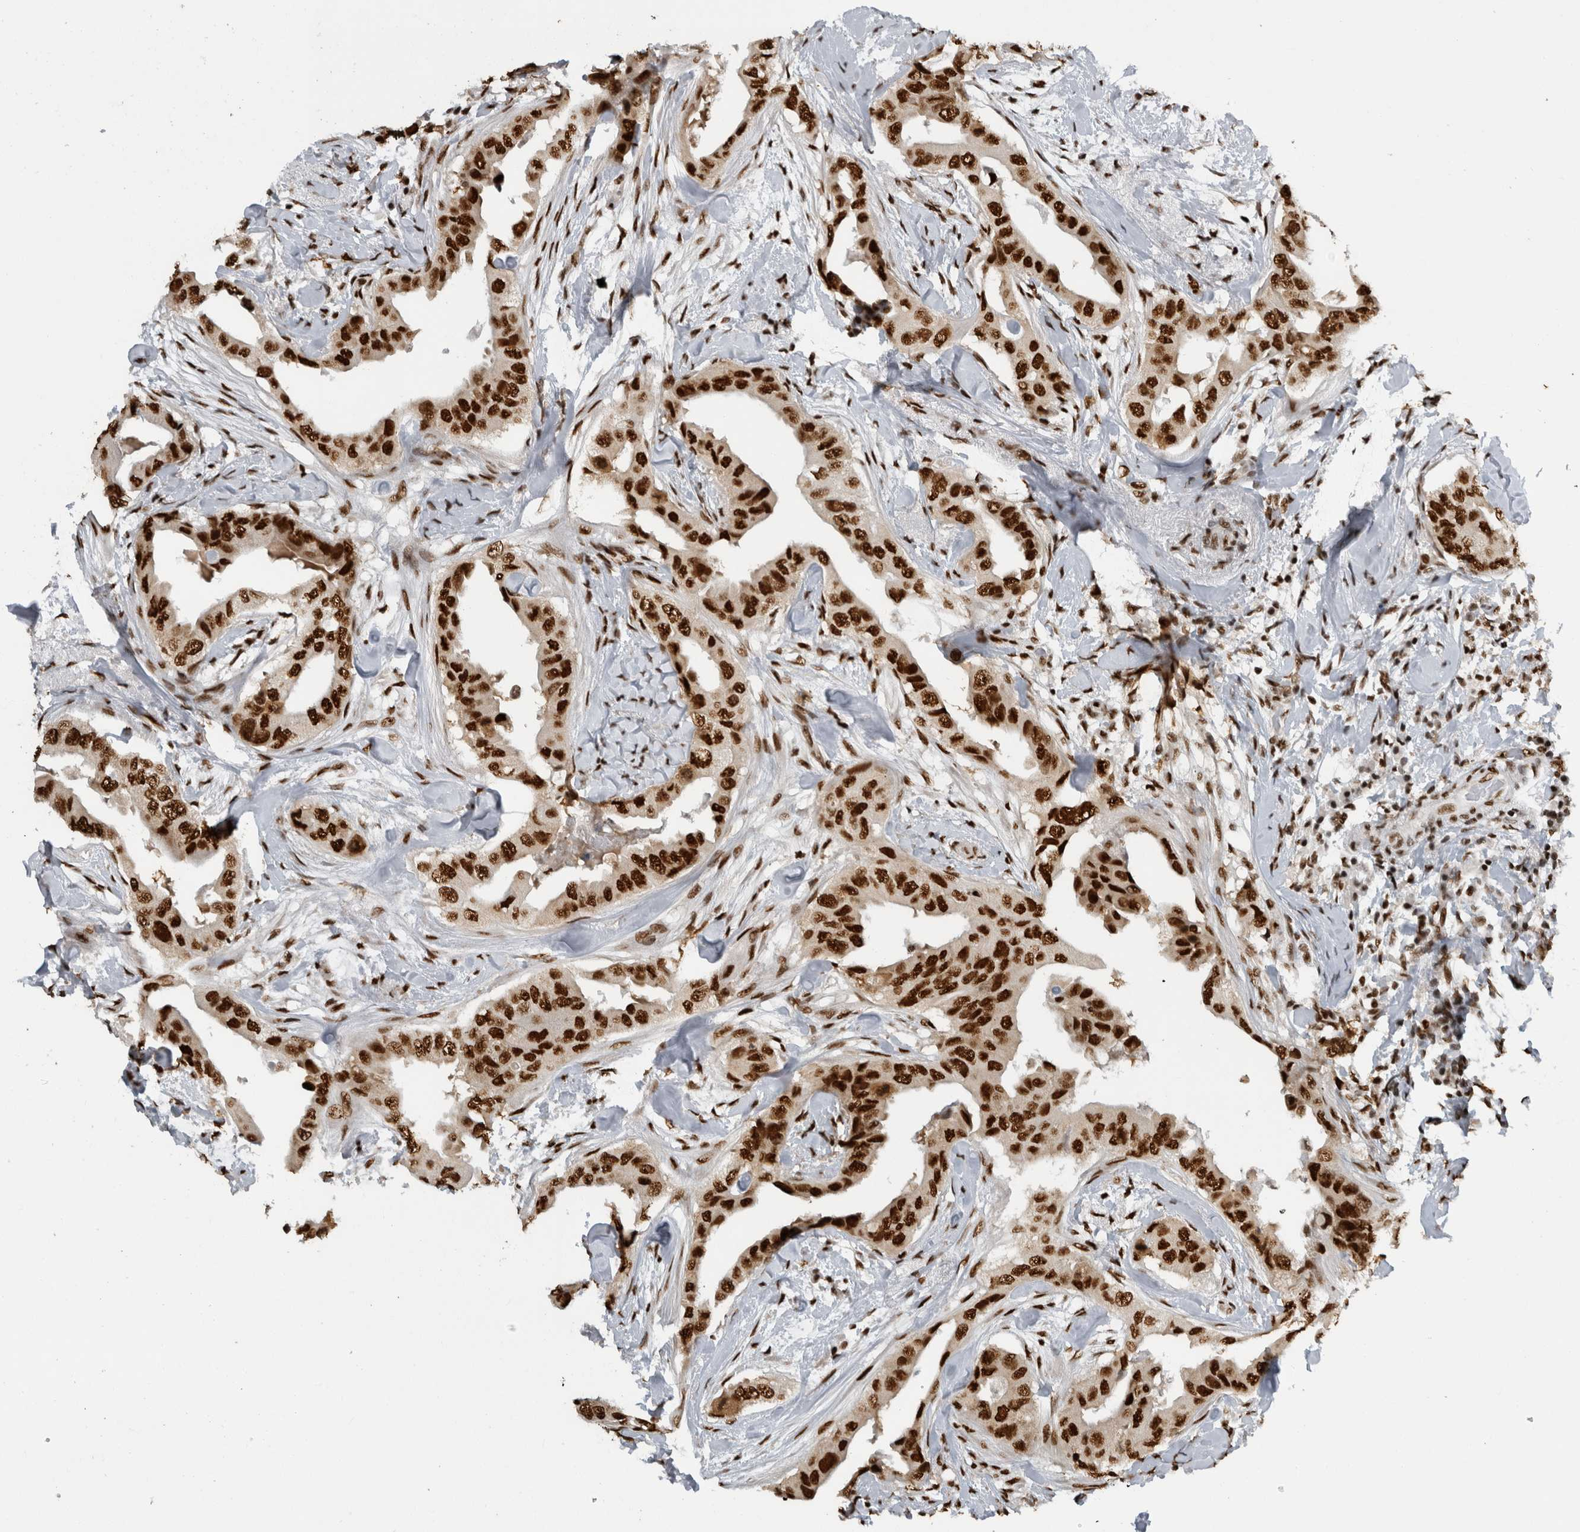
{"staining": {"intensity": "strong", "quantity": ">75%", "location": "nuclear"}, "tissue": "breast cancer", "cell_type": "Tumor cells", "image_type": "cancer", "snomed": [{"axis": "morphology", "description": "Duct carcinoma"}, {"axis": "topography", "description": "Breast"}], "caption": "Tumor cells reveal strong nuclear expression in approximately >75% of cells in breast invasive ductal carcinoma.", "gene": "ZSCAN2", "patient": {"sex": "female", "age": 40}}